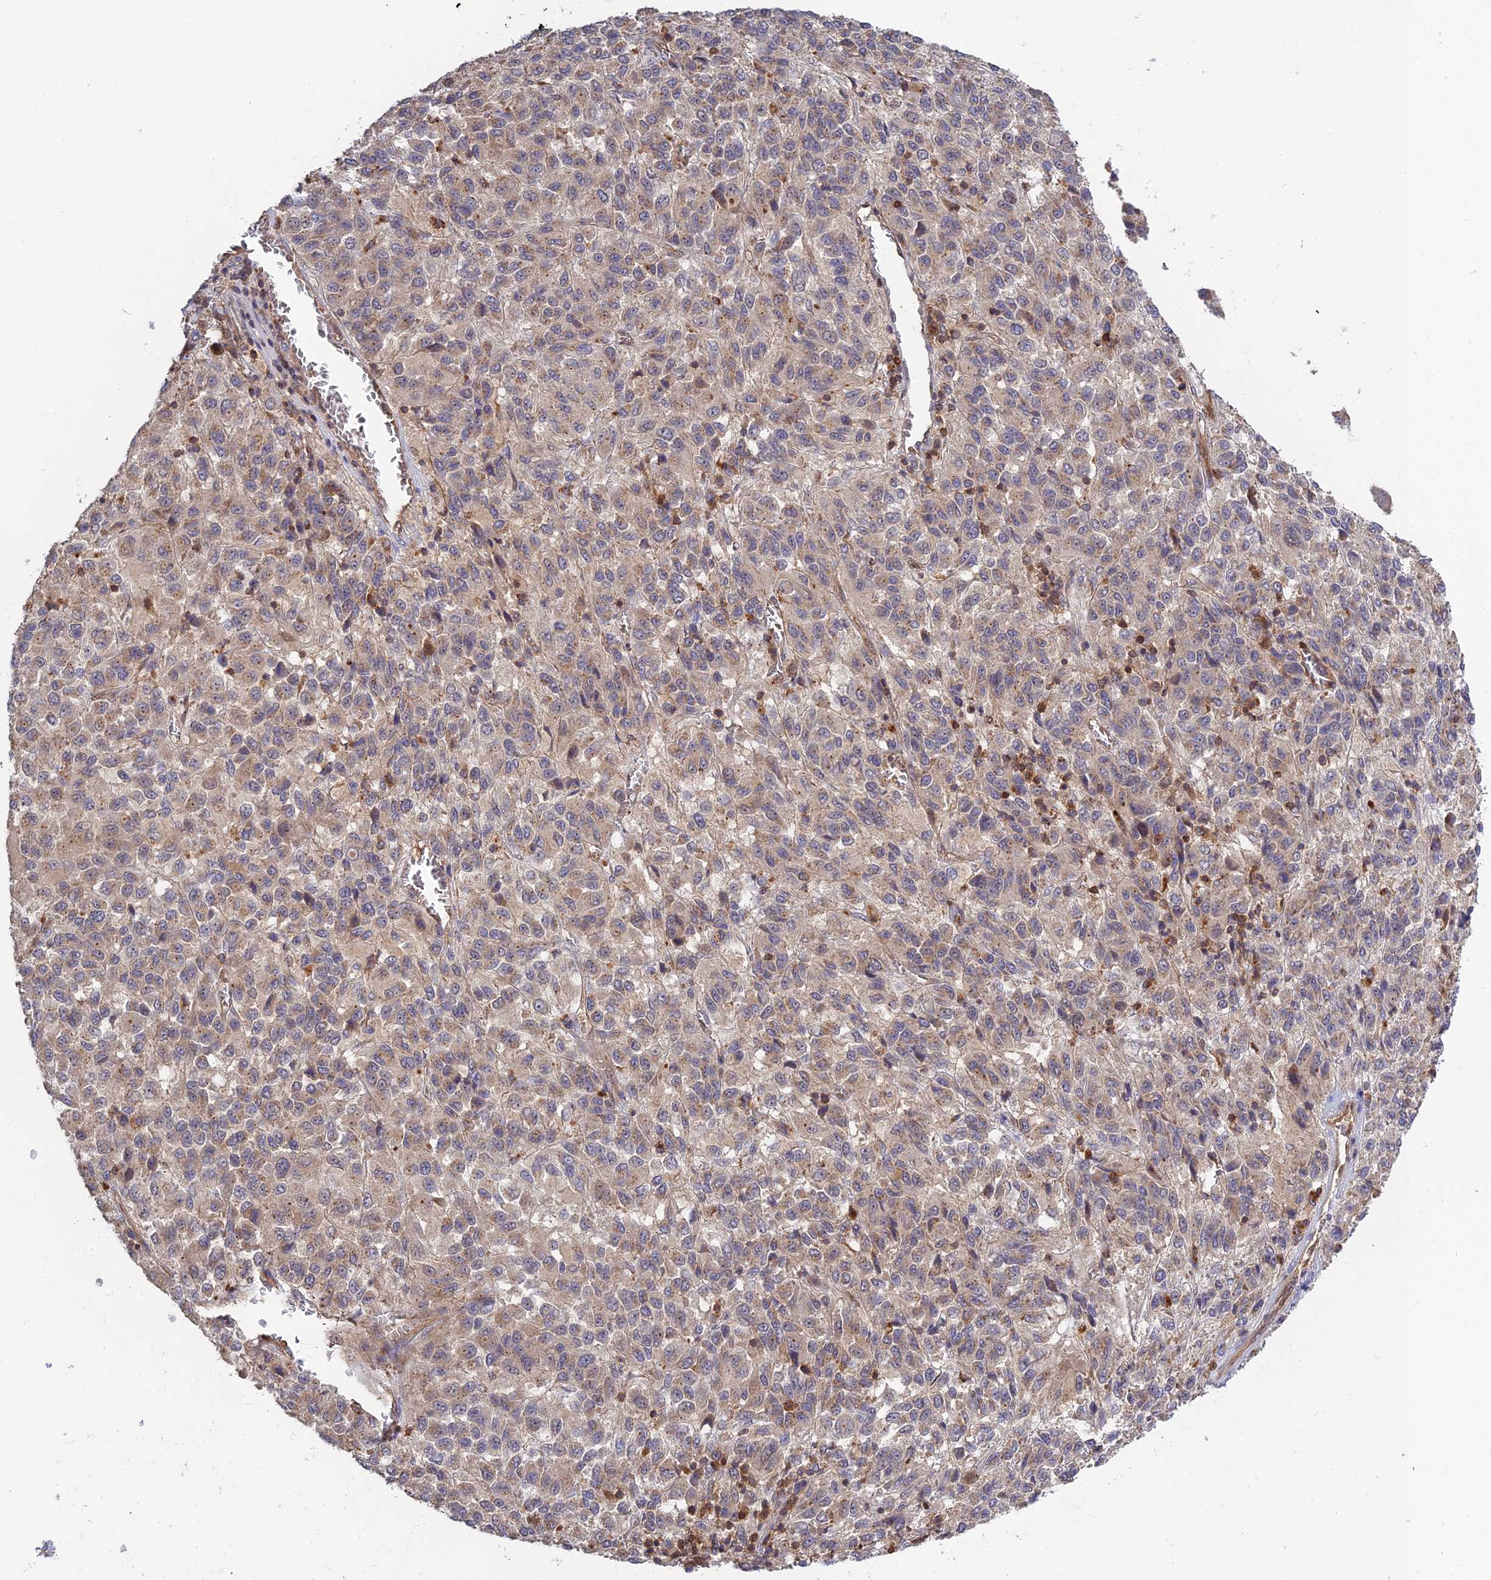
{"staining": {"intensity": "weak", "quantity": "25%-75%", "location": "cytoplasmic/membranous"}, "tissue": "melanoma", "cell_type": "Tumor cells", "image_type": "cancer", "snomed": [{"axis": "morphology", "description": "Malignant melanoma, Metastatic site"}, {"axis": "topography", "description": "Lung"}], "caption": "Tumor cells demonstrate low levels of weak cytoplasmic/membranous positivity in about 25%-75% of cells in human melanoma.", "gene": "RPIA", "patient": {"sex": "male", "age": 64}}